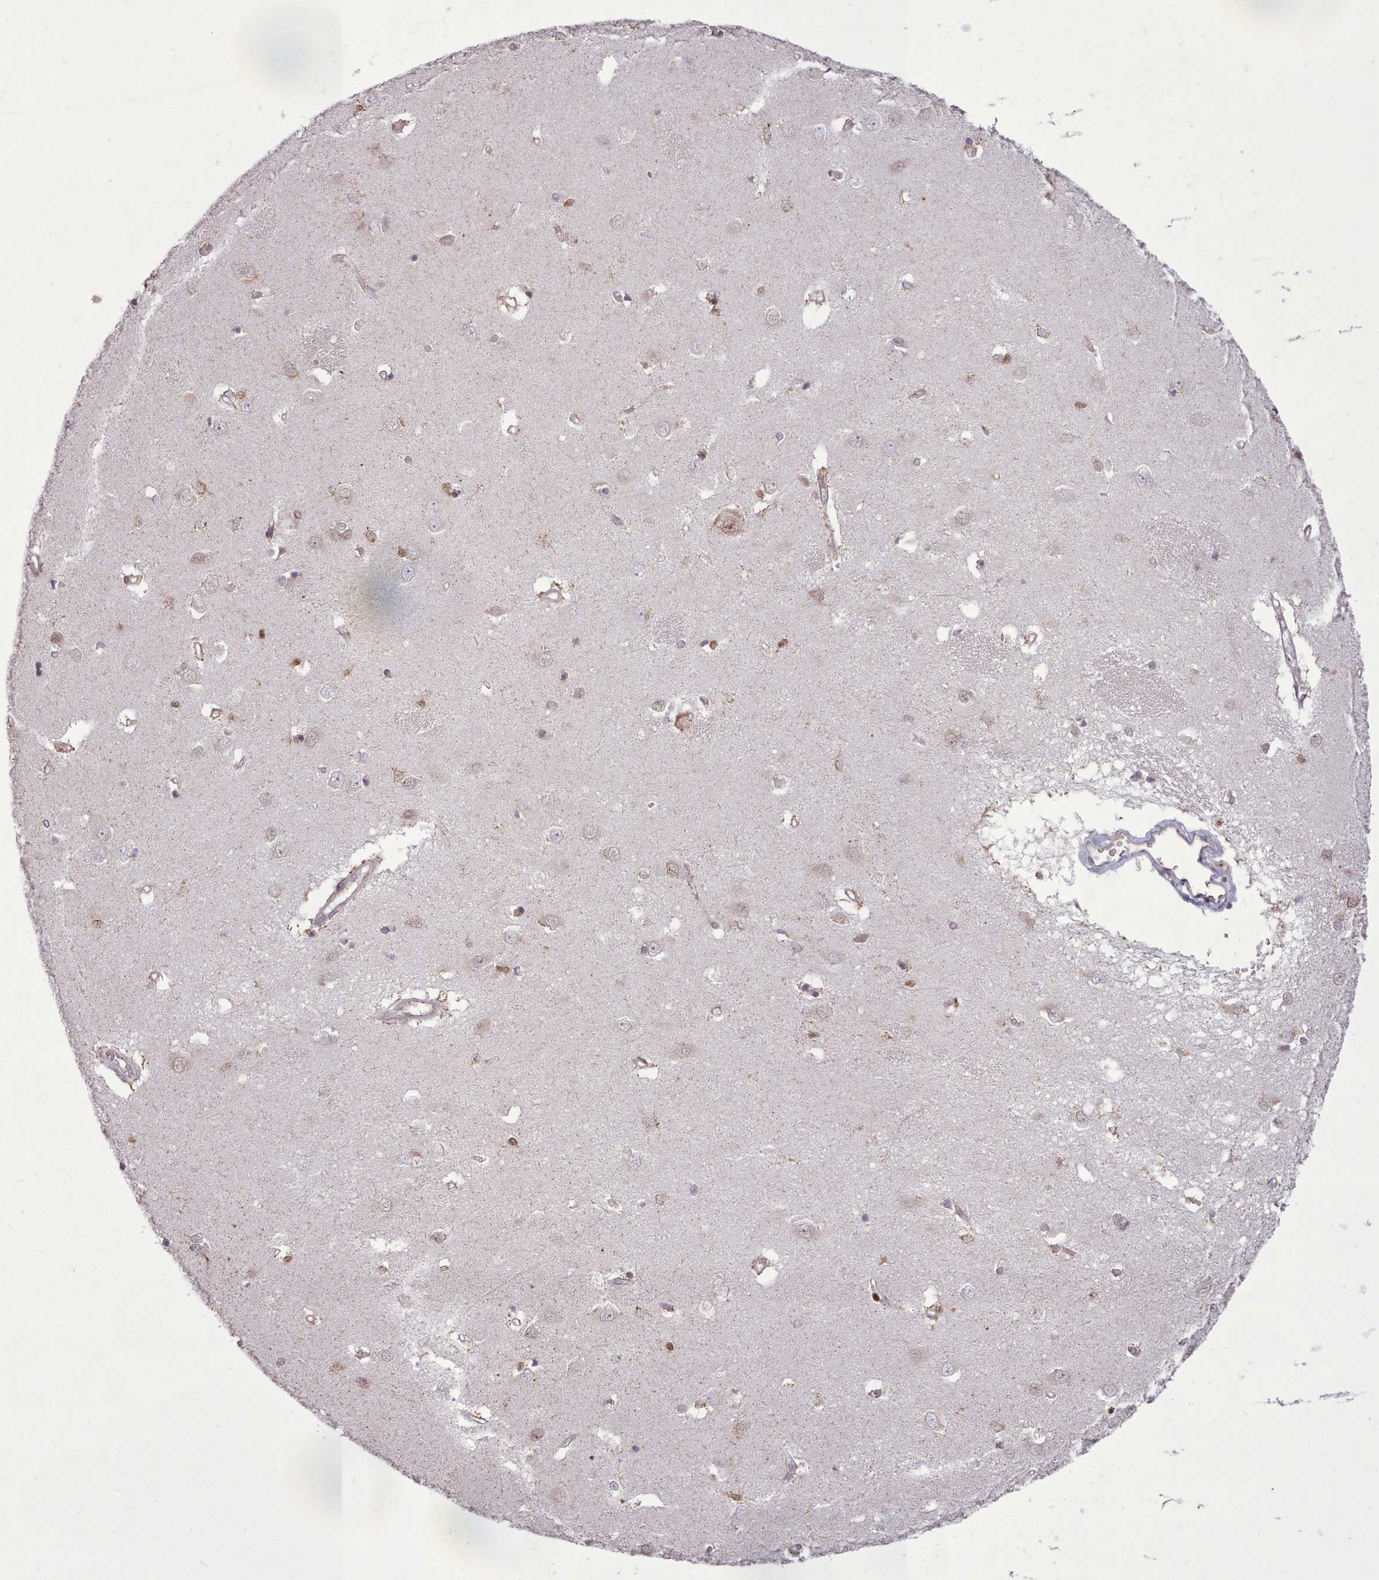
{"staining": {"intensity": "negative", "quantity": "none", "location": "none"}, "tissue": "caudate", "cell_type": "Glial cells", "image_type": "normal", "snomed": [{"axis": "morphology", "description": "Normal tissue, NOS"}, {"axis": "topography", "description": "Lateral ventricle wall"}], "caption": "This is an immunohistochemistry (IHC) image of benign caudate. There is no staining in glial cells.", "gene": "LGALS9B", "patient": {"sex": "male", "age": 37}}